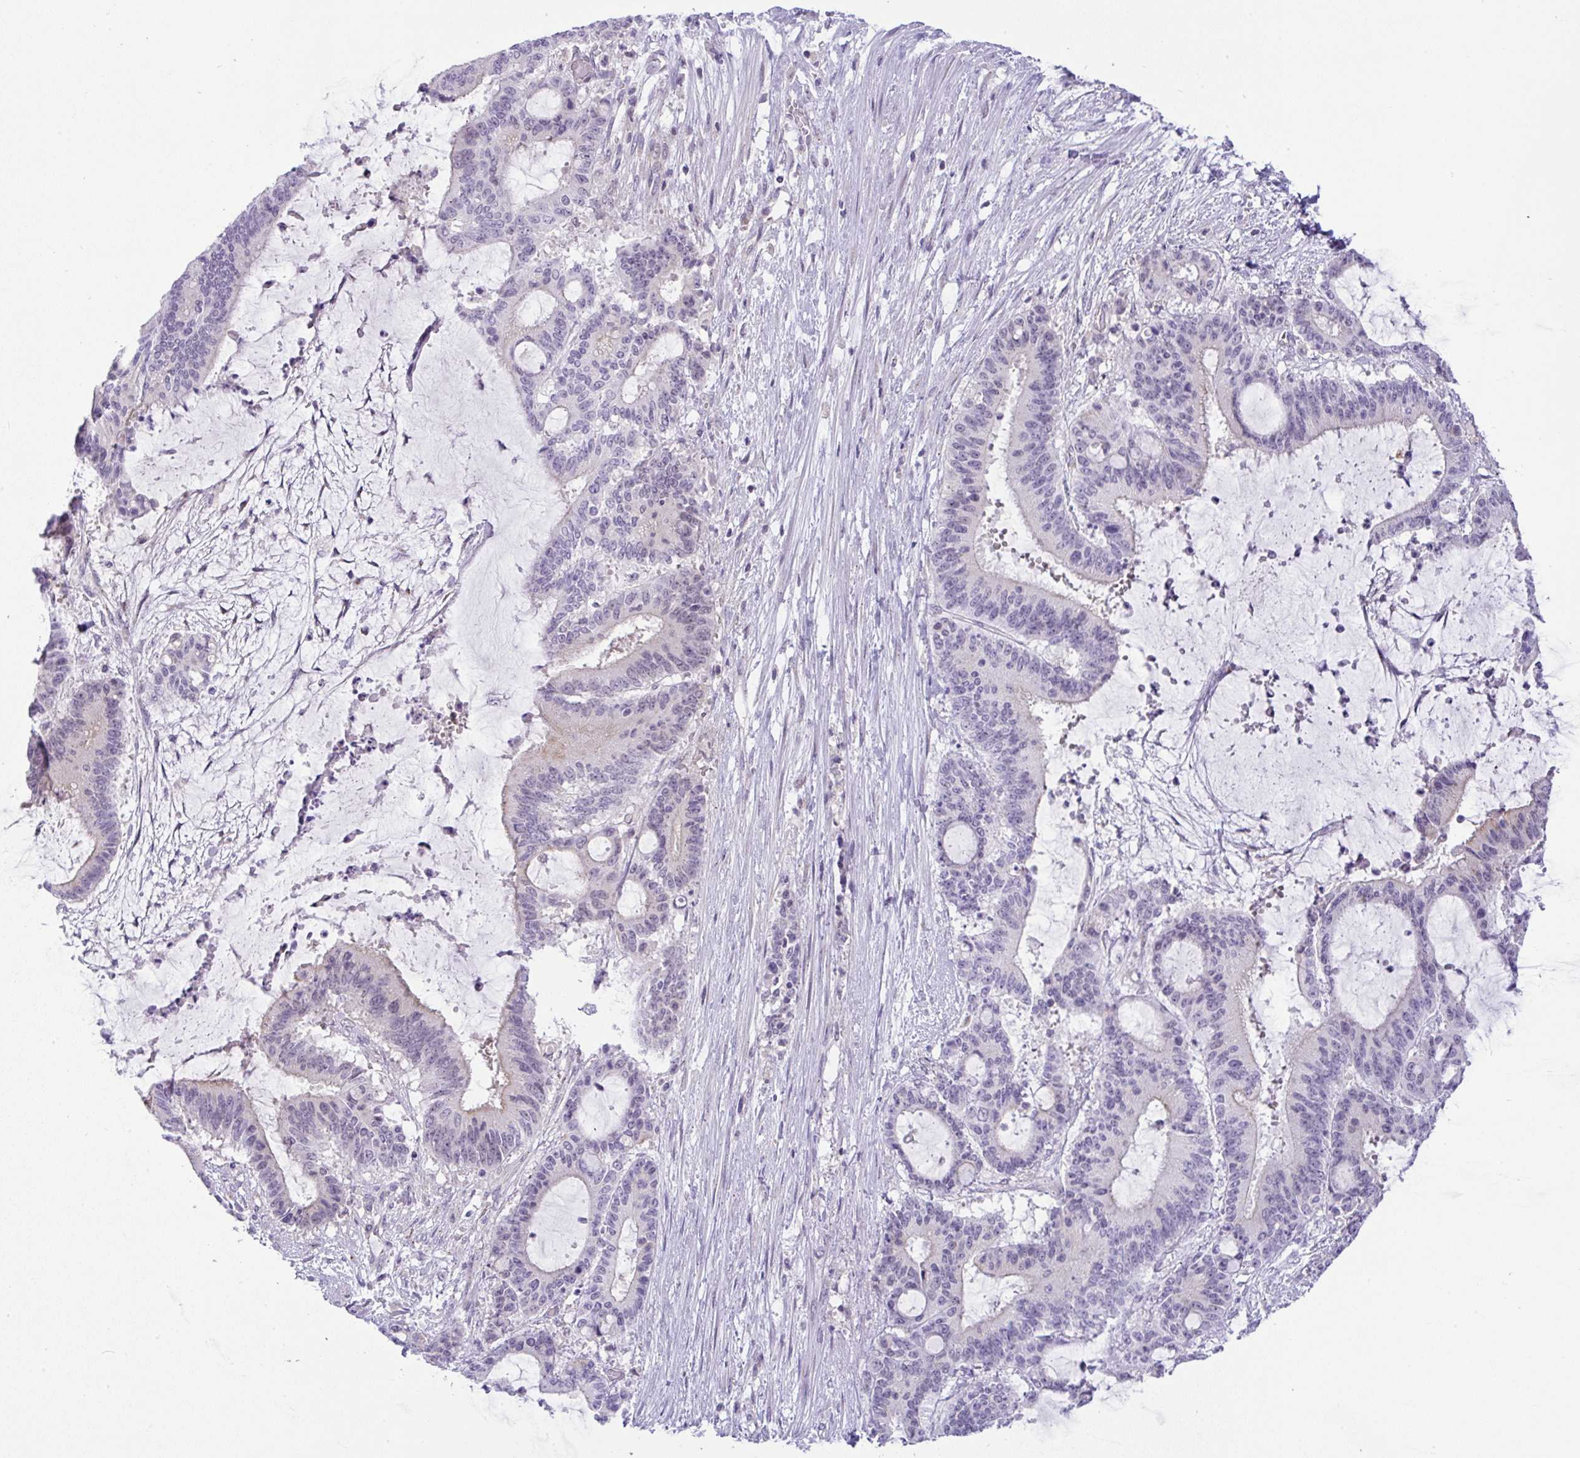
{"staining": {"intensity": "negative", "quantity": "none", "location": "none"}, "tissue": "liver cancer", "cell_type": "Tumor cells", "image_type": "cancer", "snomed": [{"axis": "morphology", "description": "Normal tissue, NOS"}, {"axis": "morphology", "description": "Cholangiocarcinoma"}, {"axis": "topography", "description": "Liver"}, {"axis": "topography", "description": "Peripheral nerve tissue"}], "caption": "IHC of human liver cholangiocarcinoma exhibits no positivity in tumor cells. (Brightfield microscopy of DAB (3,3'-diaminobenzidine) immunohistochemistry at high magnification).", "gene": "FAM177A1", "patient": {"sex": "female", "age": 73}}